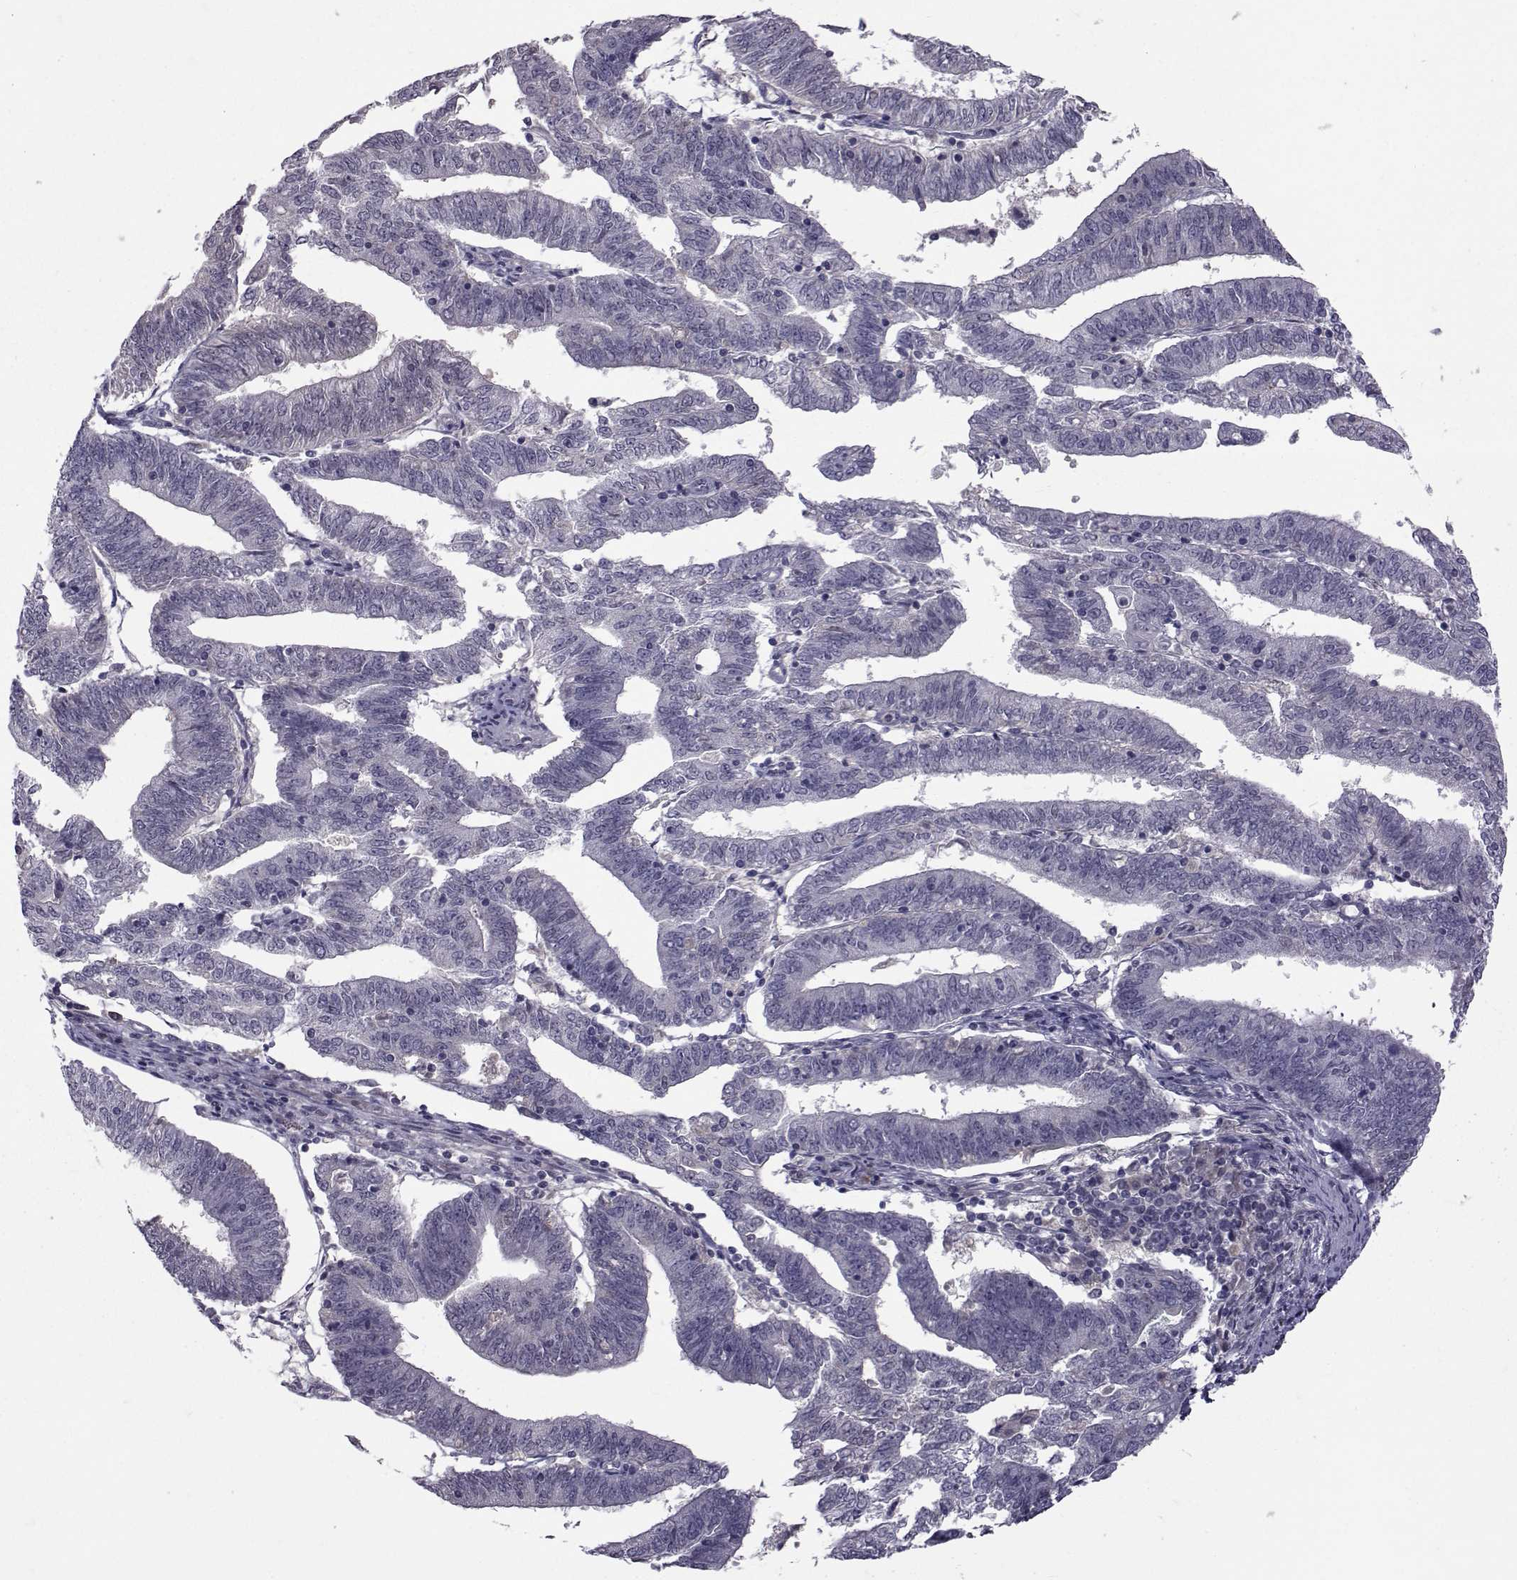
{"staining": {"intensity": "negative", "quantity": "none", "location": "none"}, "tissue": "endometrial cancer", "cell_type": "Tumor cells", "image_type": "cancer", "snomed": [{"axis": "morphology", "description": "Adenocarcinoma, NOS"}, {"axis": "topography", "description": "Endometrium"}], "caption": "Immunohistochemistry micrograph of neoplastic tissue: endometrial adenocarcinoma stained with DAB reveals no significant protein positivity in tumor cells. (DAB immunohistochemistry with hematoxylin counter stain).", "gene": "TNFRSF11B", "patient": {"sex": "female", "age": 82}}